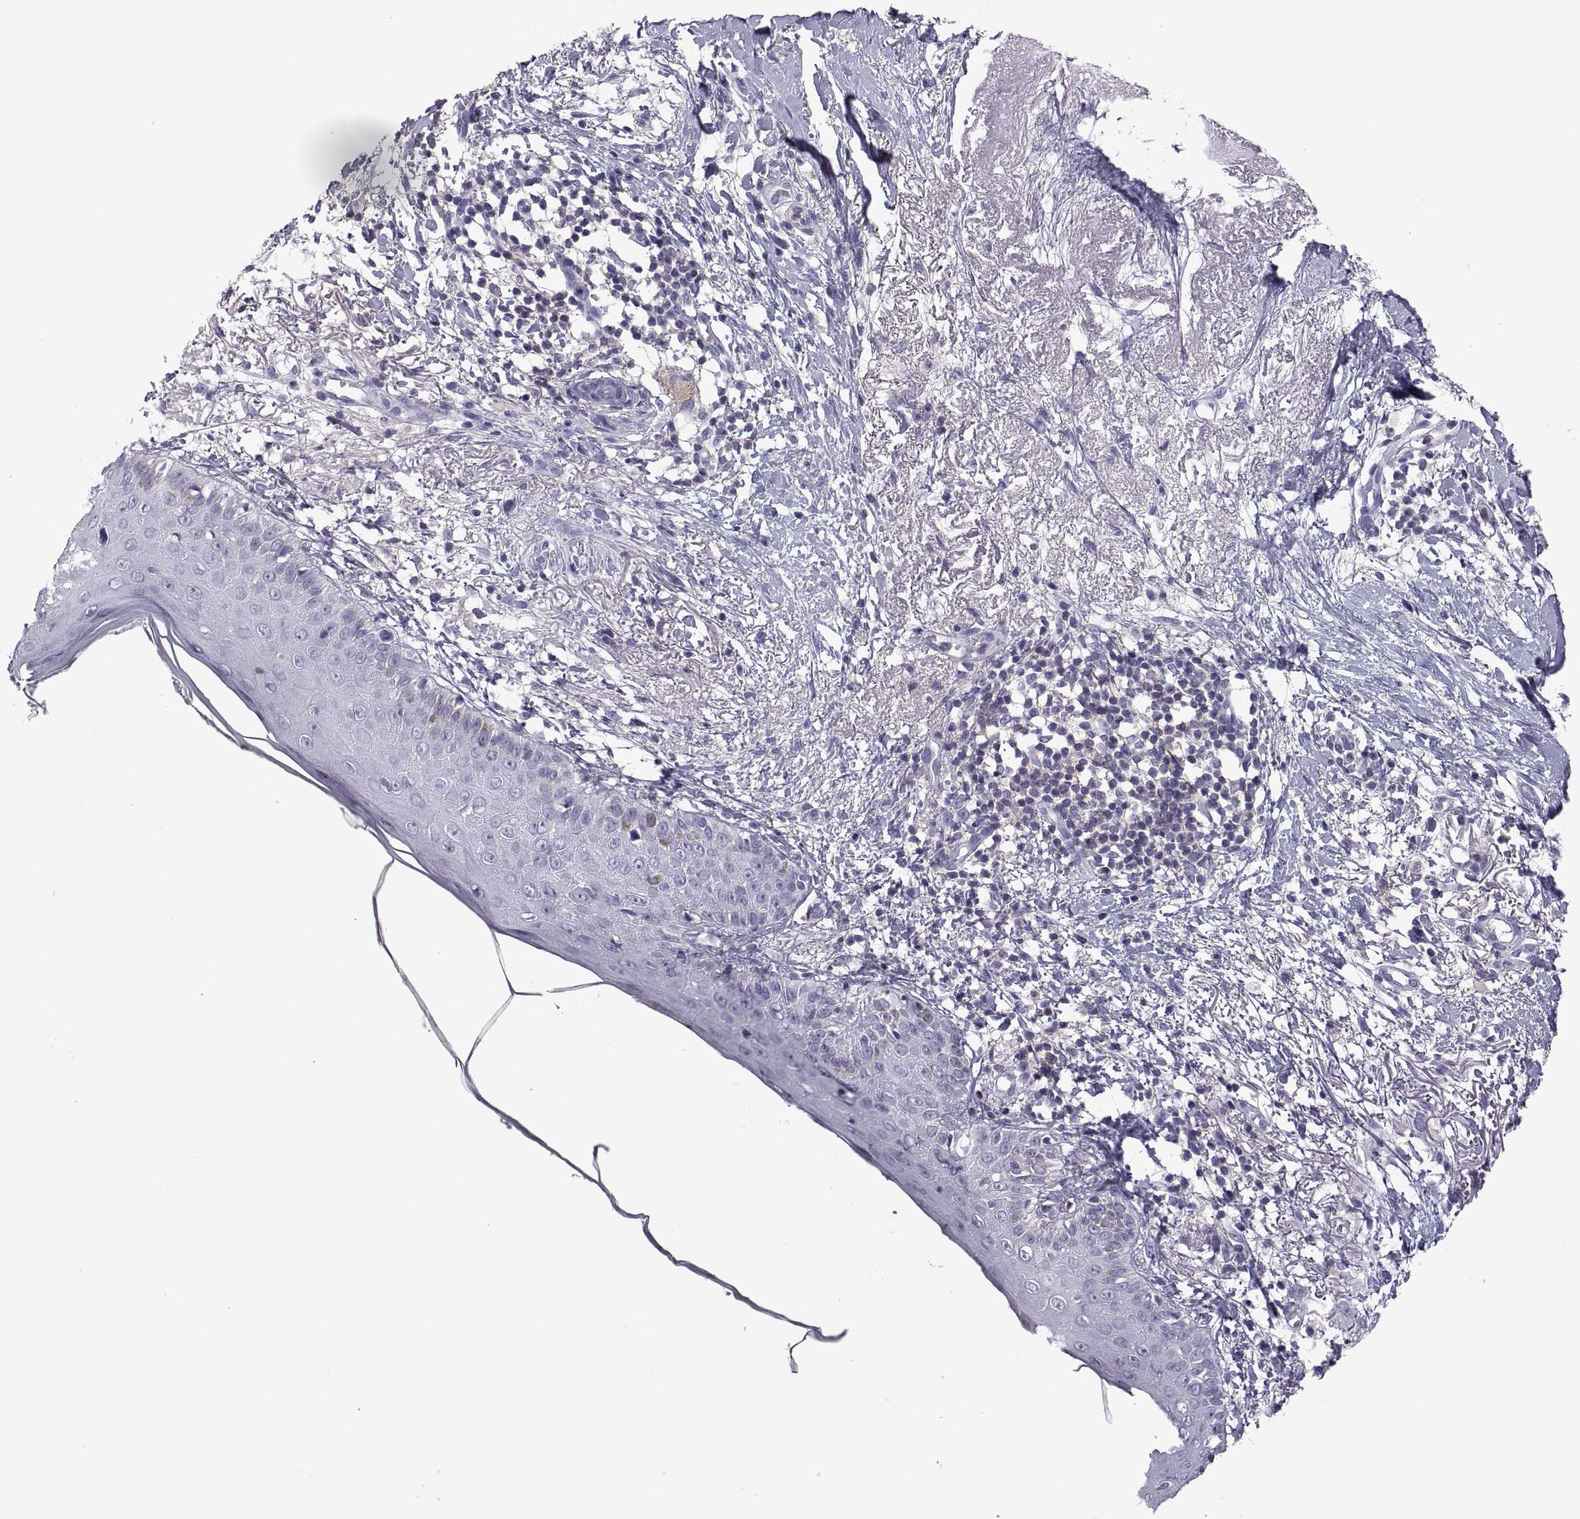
{"staining": {"intensity": "negative", "quantity": "none", "location": "none"}, "tissue": "skin cancer", "cell_type": "Tumor cells", "image_type": "cancer", "snomed": [{"axis": "morphology", "description": "Normal tissue, NOS"}, {"axis": "morphology", "description": "Basal cell carcinoma"}, {"axis": "topography", "description": "Skin"}], "caption": "Tumor cells are negative for brown protein staining in skin cancer.", "gene": "RGS19", "patient": {"sex": "male", "age": 84}}